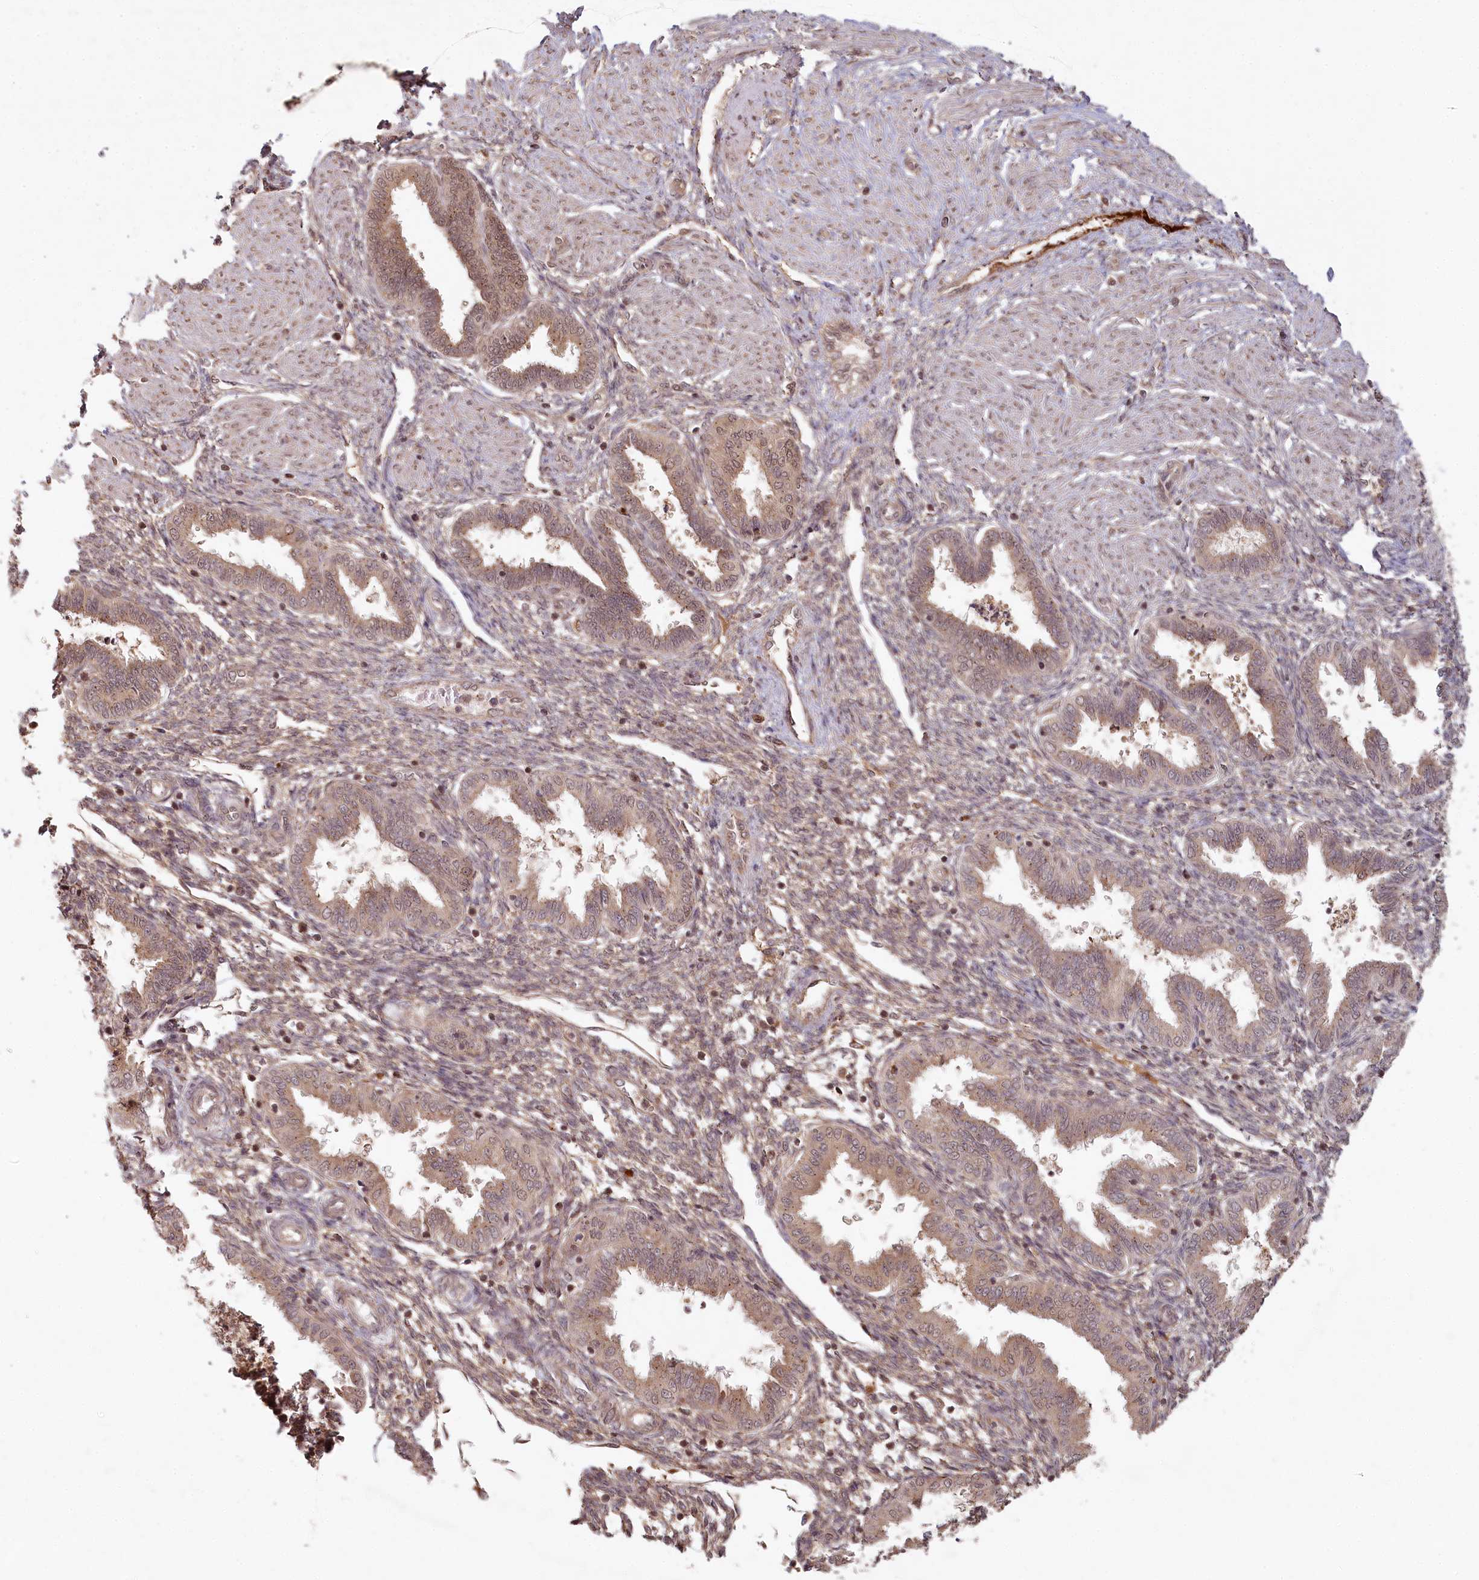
{"staining": {"intensity": "moderate", "quantity": "25%-75%", "location": "cytoplasmic/membranous"}, "tissue": "endometrium", "cell_type": "Cells in endometrial stroma", "image_type": "normal", "snomed": [{"axis": "morphology", "description": "Normal tissue, NOS"}, {"axis": "topography", "description": "Endometrium"}], "caption": "Approximately 25%-75% of cells in endometrial stroma in normal endometrium show moderate cytoplasmic/membranous protein positivity as visualized by brown immunohistochemical staining.", "gene": "WAPL", "patient": {"sex": "female", "age": 33}}